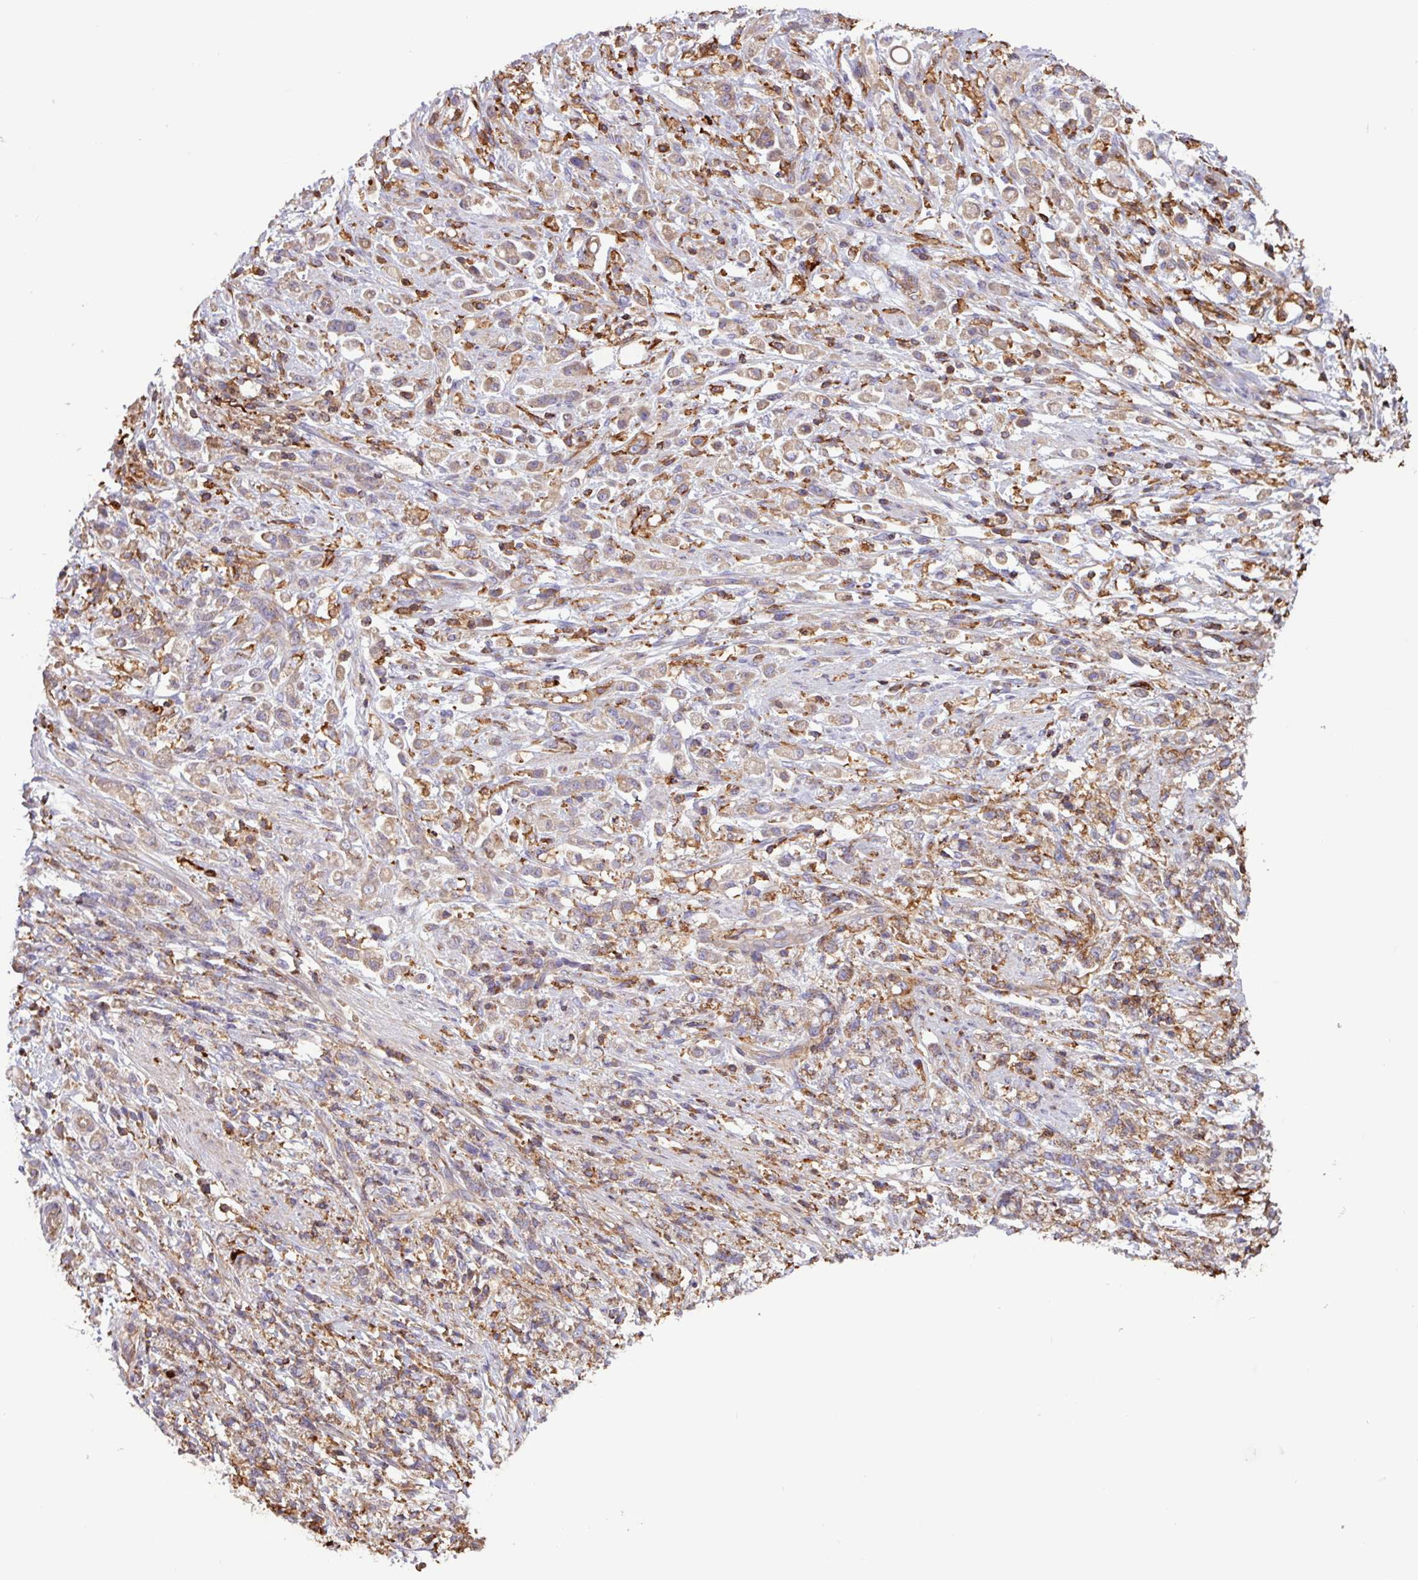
{"staining": {"intensity": "weak", "quantity": ">75%", "location": "cytoplasmic/membranous"}, "tissue": "stomach cancer", "cell_type": "Tumor cells", "image_type": "cancer", "snomed": [{"axis": "morphology", "description": "Adenocarcinoma, NOS"}, {"axis": "topography", "description": "Stomach"}], "caption": "A photomicrograph of stomach cancer (adenocarcinoma) stained for a protein displays weak cytoplasmic/membranous brown staining in tumor cells.", "gene": "ACTR3", "patient": {"sex": "female", "age": 60}}